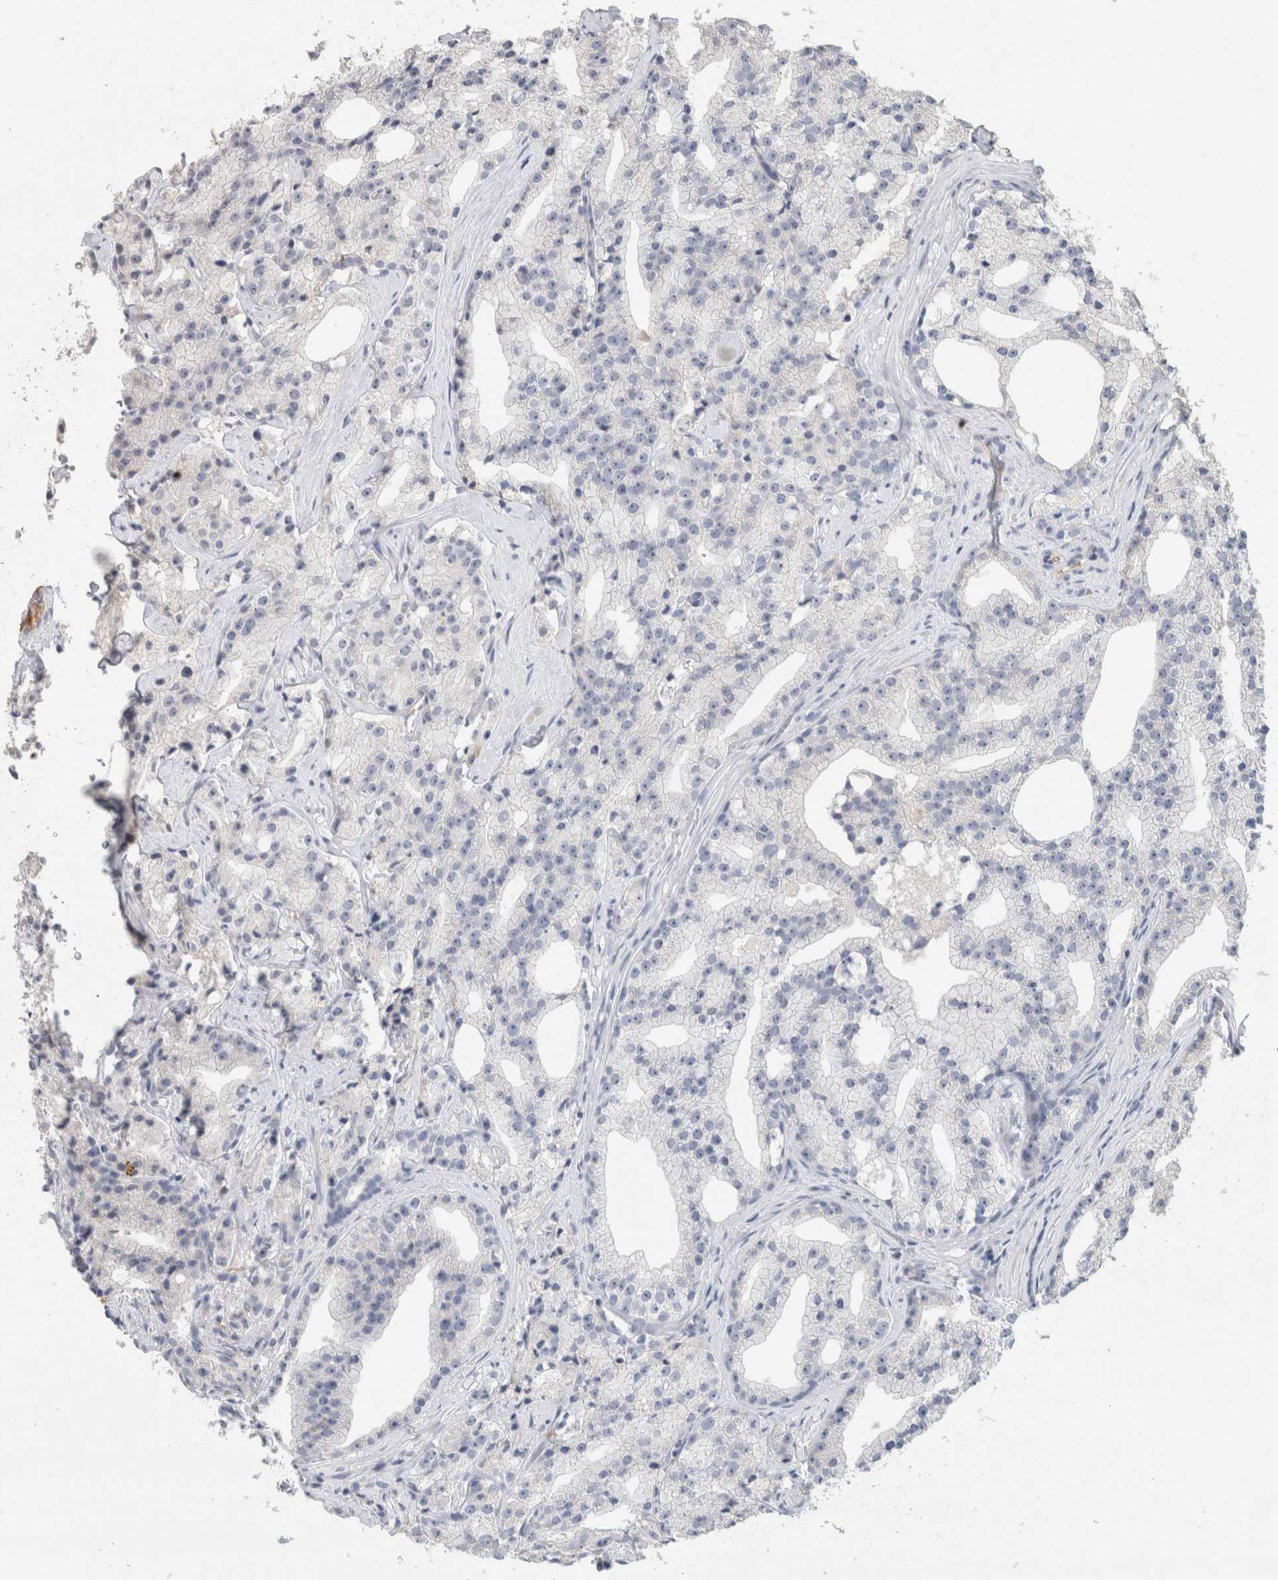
{"staining": {"intensity": "negative", "quantity": "none", "location": "none"}, "tissue": "prostate cancer", "cell_type": "Tumor cells", "image_type": "cancer", "snomed": [{"axis": "morphology", "description": "Adenocarcinoma, High grade"}, {"axis": "topography", "description": "Prostate"}], "caption": "The IHC histopathology image has no significant staining in tumor cells of adenocarcinoma (high-grade) (prostate) tissue.", "gene": "SCGB1A1", "patient": {"sex": "male", "age": 64}}